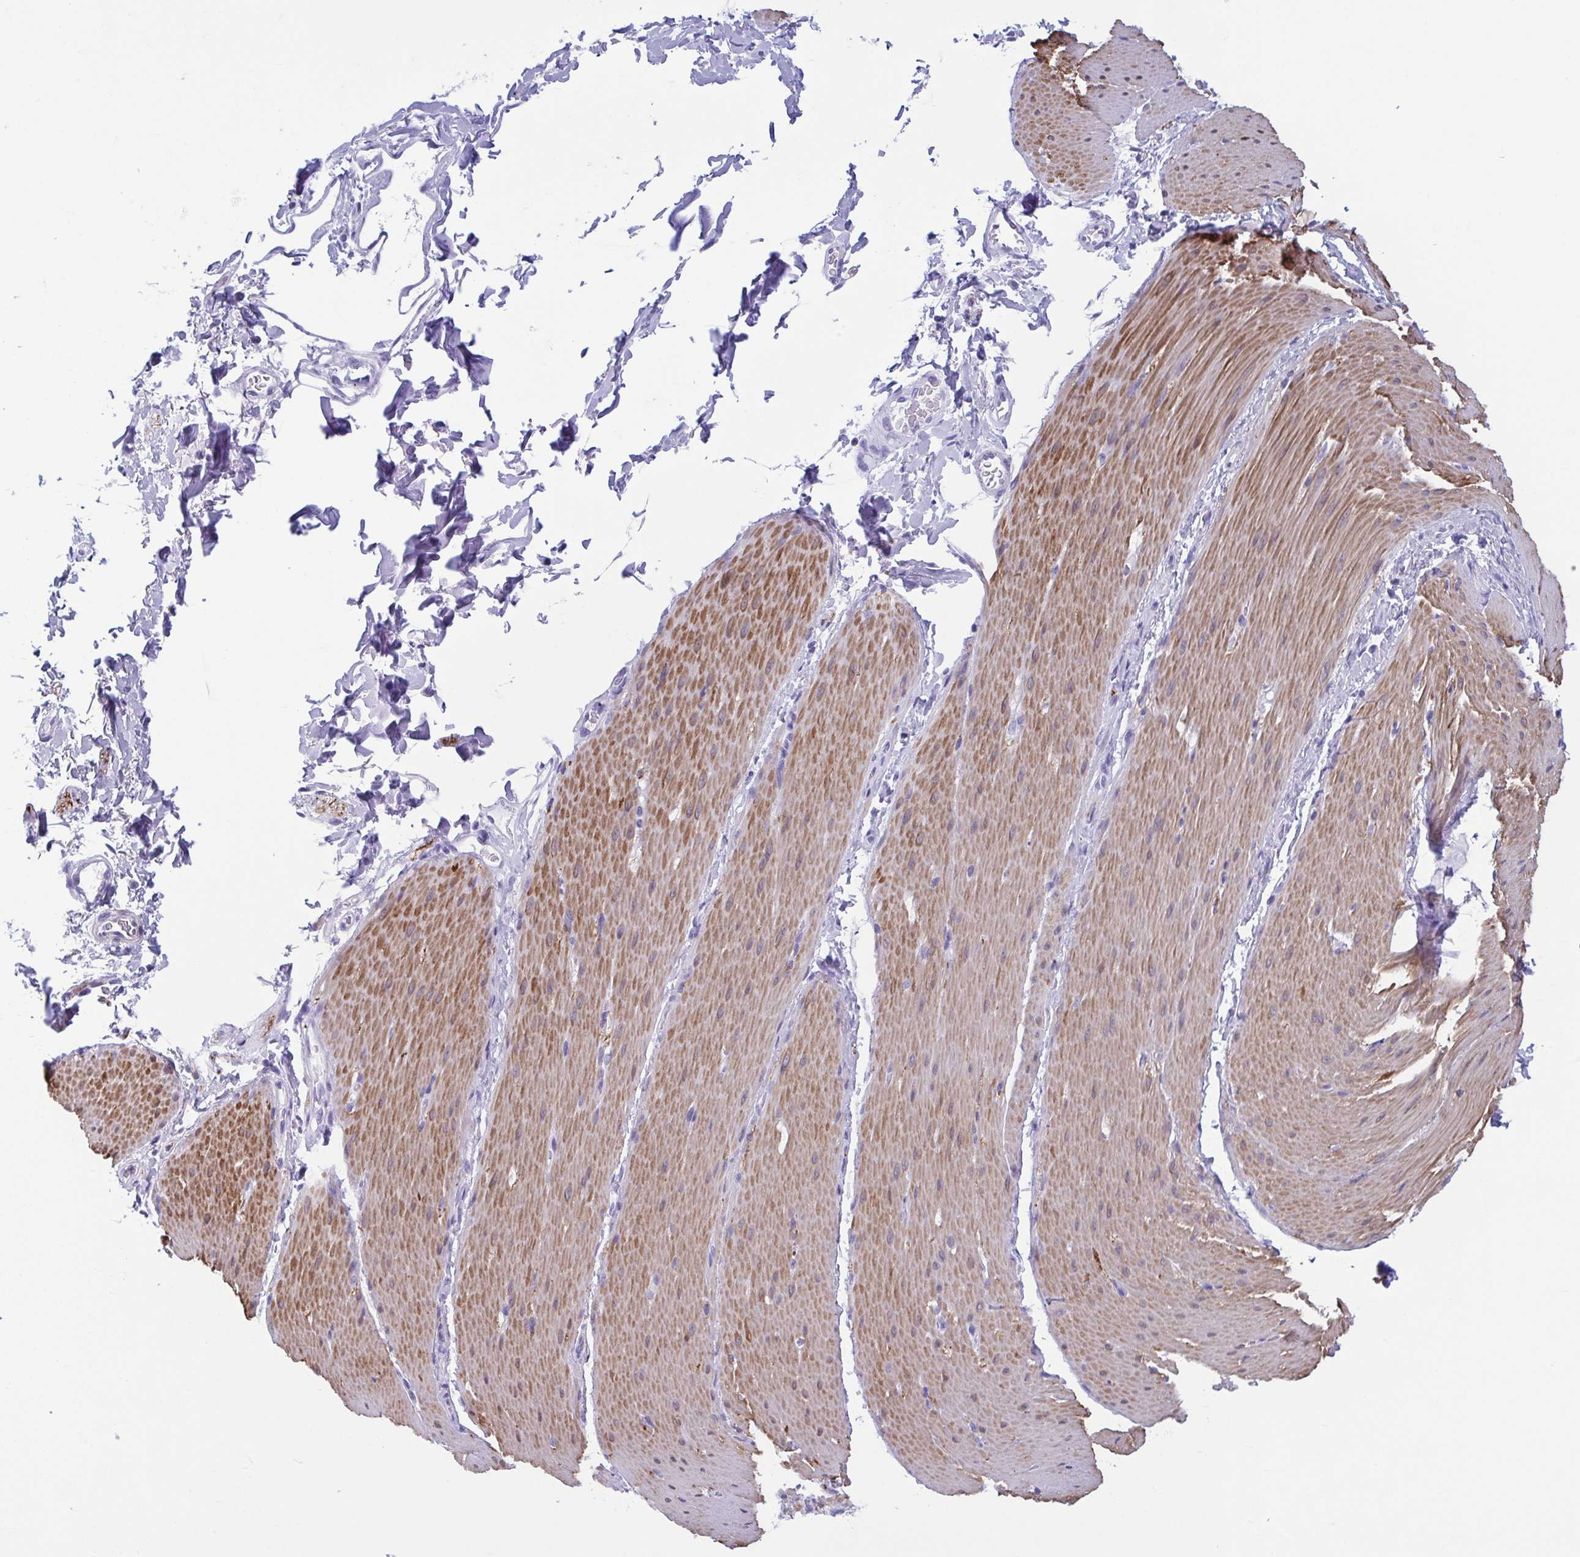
{"staining": {"intensity": "moderate", "quantity": "25%-75%", "location": "cytoplasmic/membranous"}, "tissue": "smooth muscle", "cell_type": "Smooth muscle cells", "image_type": "normal", "snomed": [{"axis": "morphology", "description": "Normal tissue, NOS"}, {"axis": "topography", "description": "Smooth muscle"}, {"axis": "topography", "description": "Colon"}], "caption": "This histopathology image displays benign smooth muscle stained with IHC to label a protein in brown. The cytoplasmic/membranous of smooth muscle cells show moderate positivity for the protein. Nuclei are counter-stained blue.", "gene": "TCEAL3", "patient": {"sex": "male", "age": 73}}